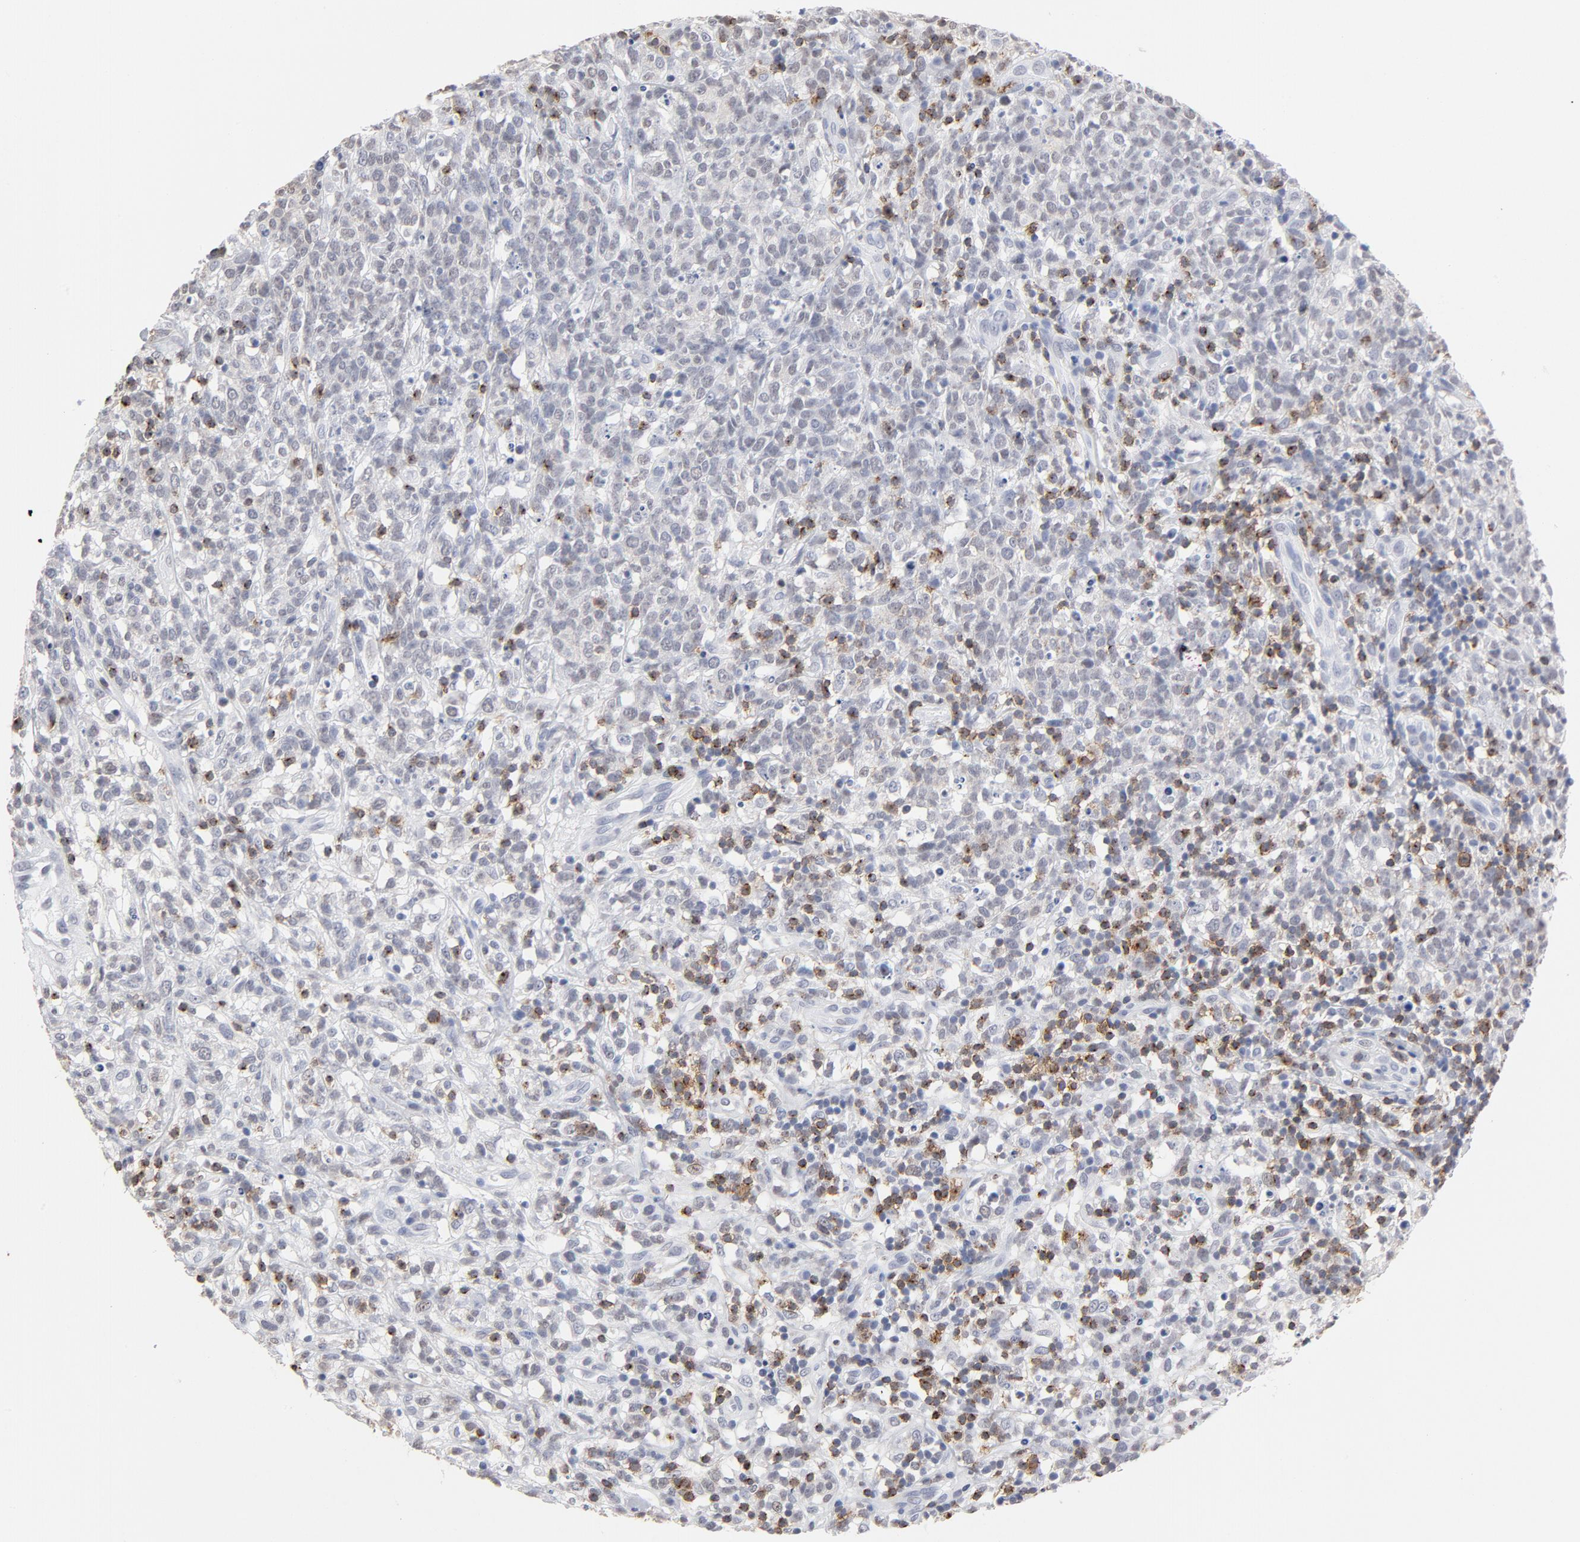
{"staining": {"intensity": "negative", "quantity": "none", "location": "none"}, "tissue": "lymphoma", "cell_type": "Tumor cells", "image_type": "cancer", "snomed": [{"axis": "morphology", "description": "Malignant lymphoma, non-Hodgkin's type, High grade"}, {"axis": "topography", "description": "Lymph node"}], "caption": "Immunohistochemistry (IHC) image of human lymphoma stained for a protein (brown), which demonstrates no expression in tumor cells. Brightfield microscopy of immunohistochemistry stained with DAB (brown) and hematoxylin (blue), captured at high magnification.", "gene": "CD2", "patient": {"sex": "female", "age": 73}}